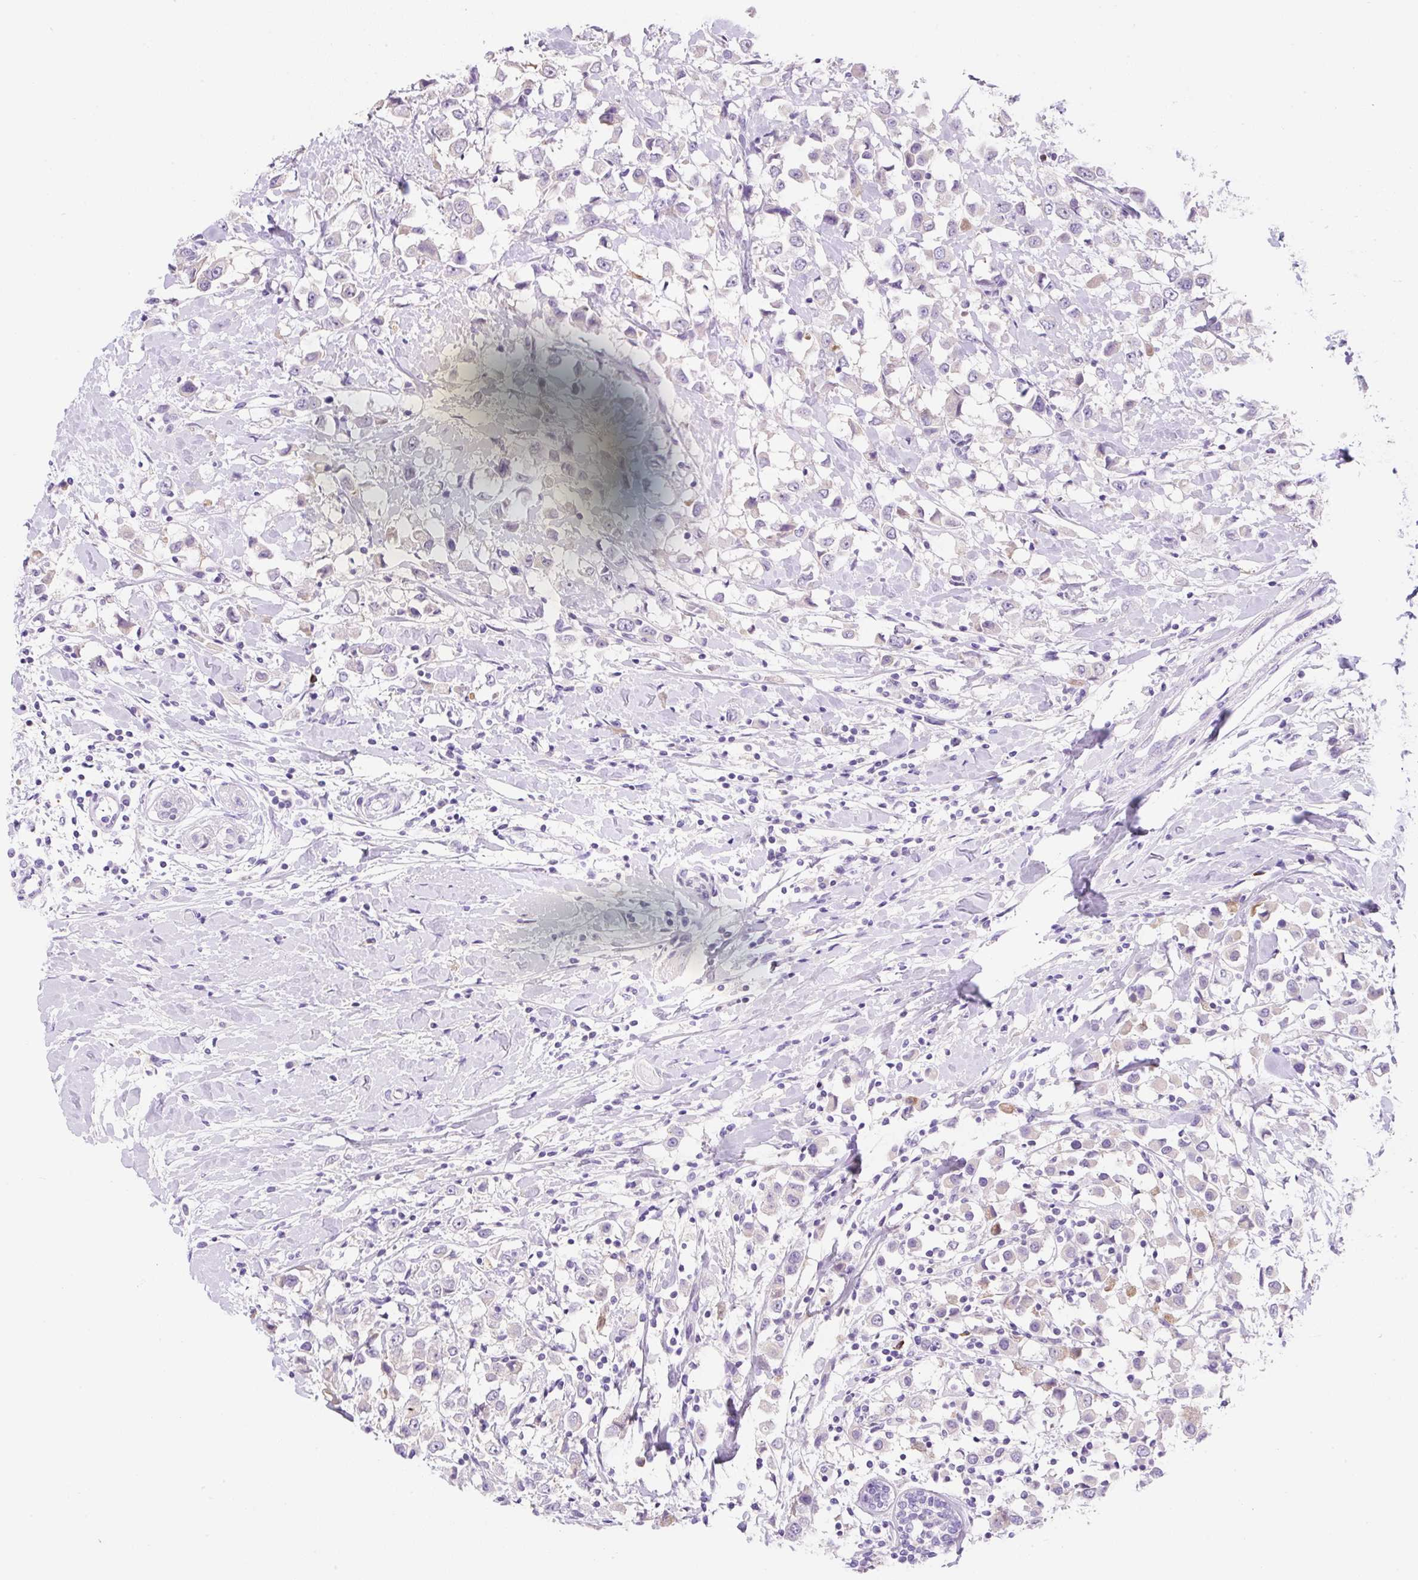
{"staining": {"intensity": "negative", "quantity": "none", "location": "none"}, "tissue": "breast cancer", "cell_type": "Tumor cells", "image_type": "cancer", "snomed": [{"axis": "morphology", "description": "Duct carcinoma"}, {"axis": "topography", "description": "Breast"}], "caption": "Immunohistochemical staining of human breast cancer (invasive ductal carcinoma) exhibits no significant expression in tumor cells.", "gene": "NDST3", "patient": {"sex": "female", "age": 61}}